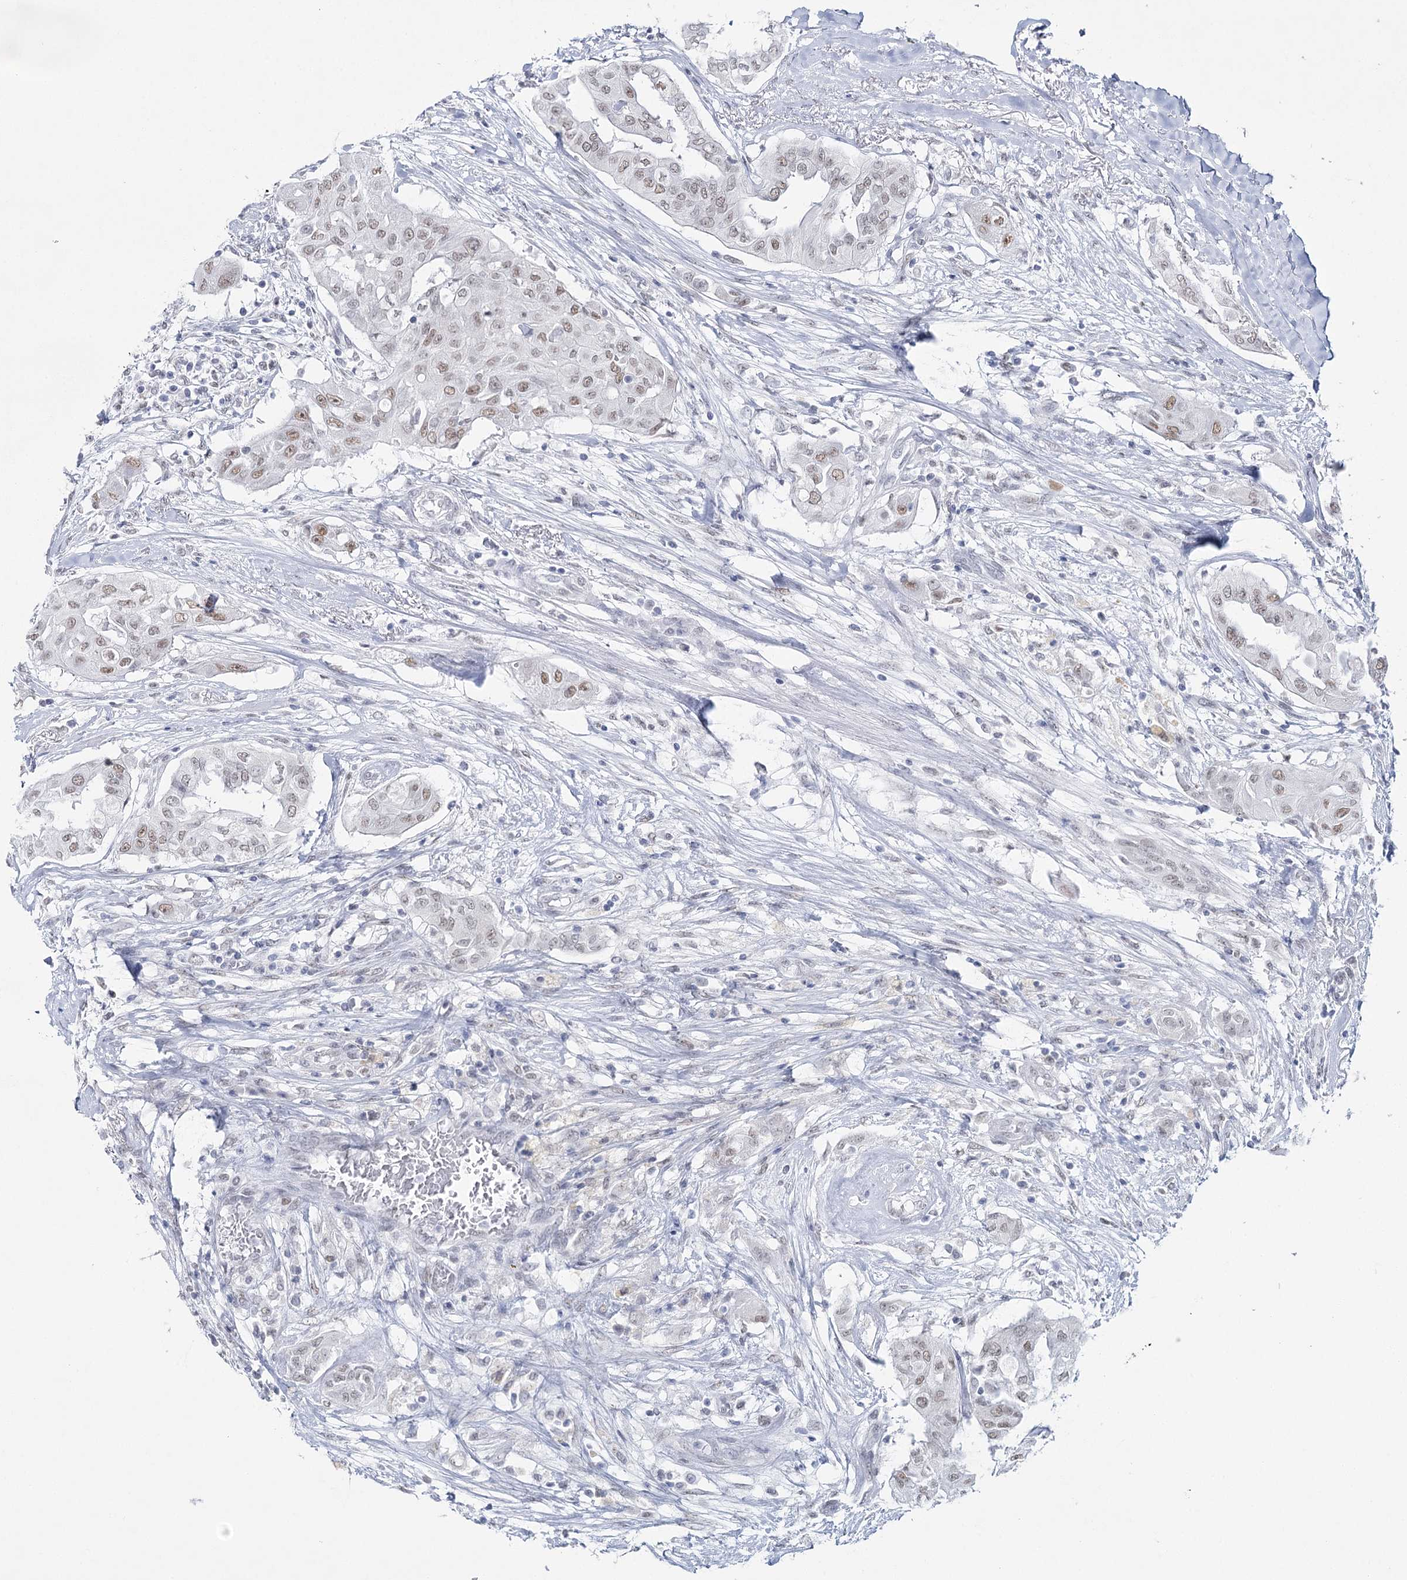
{"staining": {"intensity": "weak", "quantity": ">75%", "location": "nuclear"}, "tissue": "thyroid cancer", "cell_type": "Tumor cells", "image_type": "cancer", "snomed": [{"axis": "morphology", "description": "Papillary adenocarcinoma, NOS"}, {"axis": "topography", "description": "Thyroid gland"}], "caption": "IHC staining of thyroid cancer (papillary adenocarcinoma), which reveals low levels of weak nuclear expression in about >75% of tumor cells indicating weak nuclear protein staining. The staining was performed using DAB (3,3'-diaminobenzidine) (brown) for protein detection and nuclei were counterstained in hematoxylin (blue).", "gene": "ZC3H8", "patient": {"sex": "female", "age": 59}}